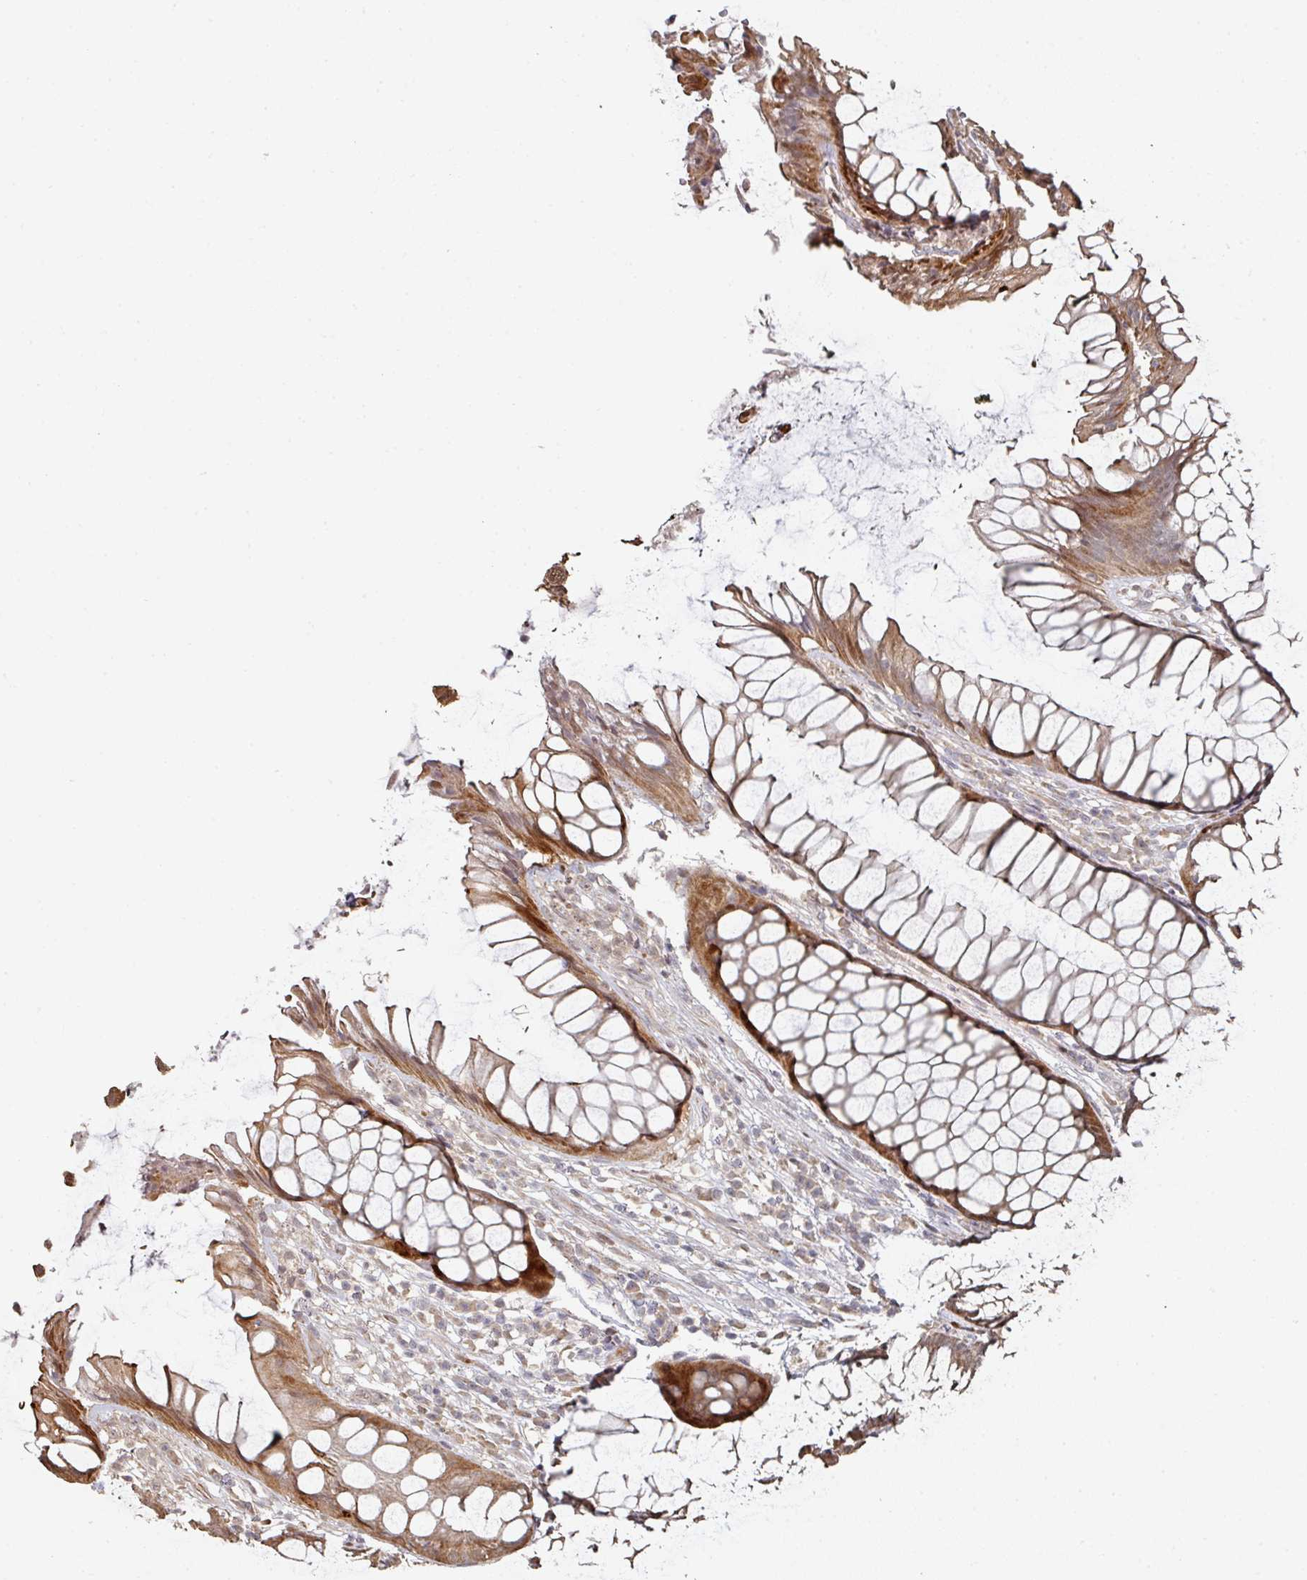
{"staining": {"intensity": "moderate", "quantity": ">75%", "location": "cytoplasmic/membranous"}, "tissue": "rectum", "cell_type": "Glandular cells", "image_type": "normal", "snomed": [{"axis": "morphology", "description": "Normal tissue, NOS"}, {"axis": "topography", "description": "Smooth muscle"}, {"axis": "topography", "description": "Rectum"}], "caption": "Protein staining demonstrates moderate cytoplasmic/membranous expression in approximately >75% of glandular cells in normal rectum.", "gene": "CA7", "patient": {"sex": "male", "age": 53}}